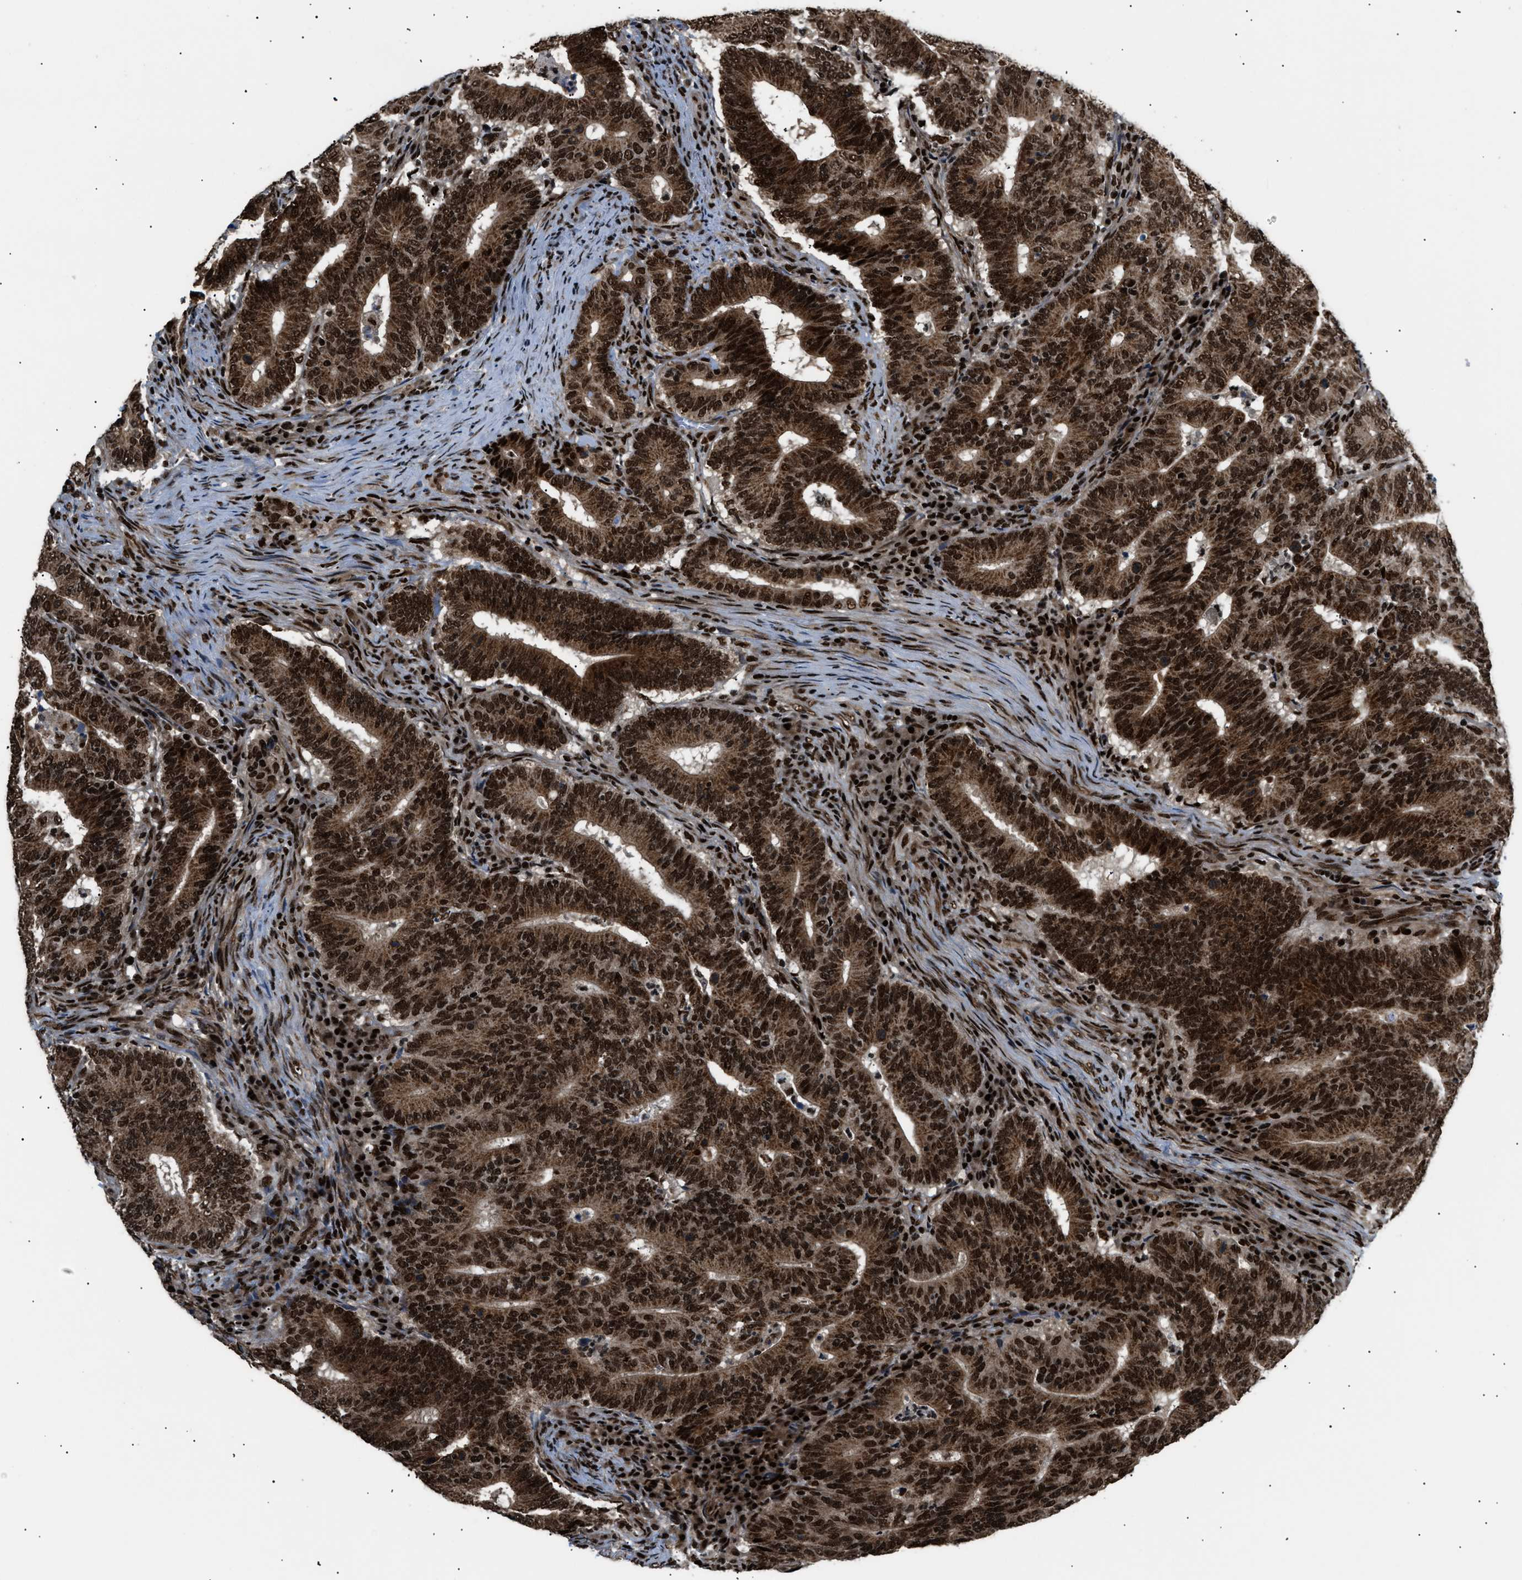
{"staining": {"intensity": "strong", "quantity": ">75%", "location": "cytoplasmic/membranous,nuclear"}, "tissue": "colorectal cancer", "cell_type": "Tumor cells", "image_type": "cancer", "snomed": [{"axis": "morphology", "description": "Adenocarcinoma, NOS"}, {"axis": "topography", "description": "Colon"}], "caption": "Strong cytoplasmic/membranous and nuclear staining is present in approximately >75% of tumor cells in colorectal cancer (adenocarcinoma).", "gene": "RBM5", "patient": {"sex": "female", "age": 66}}